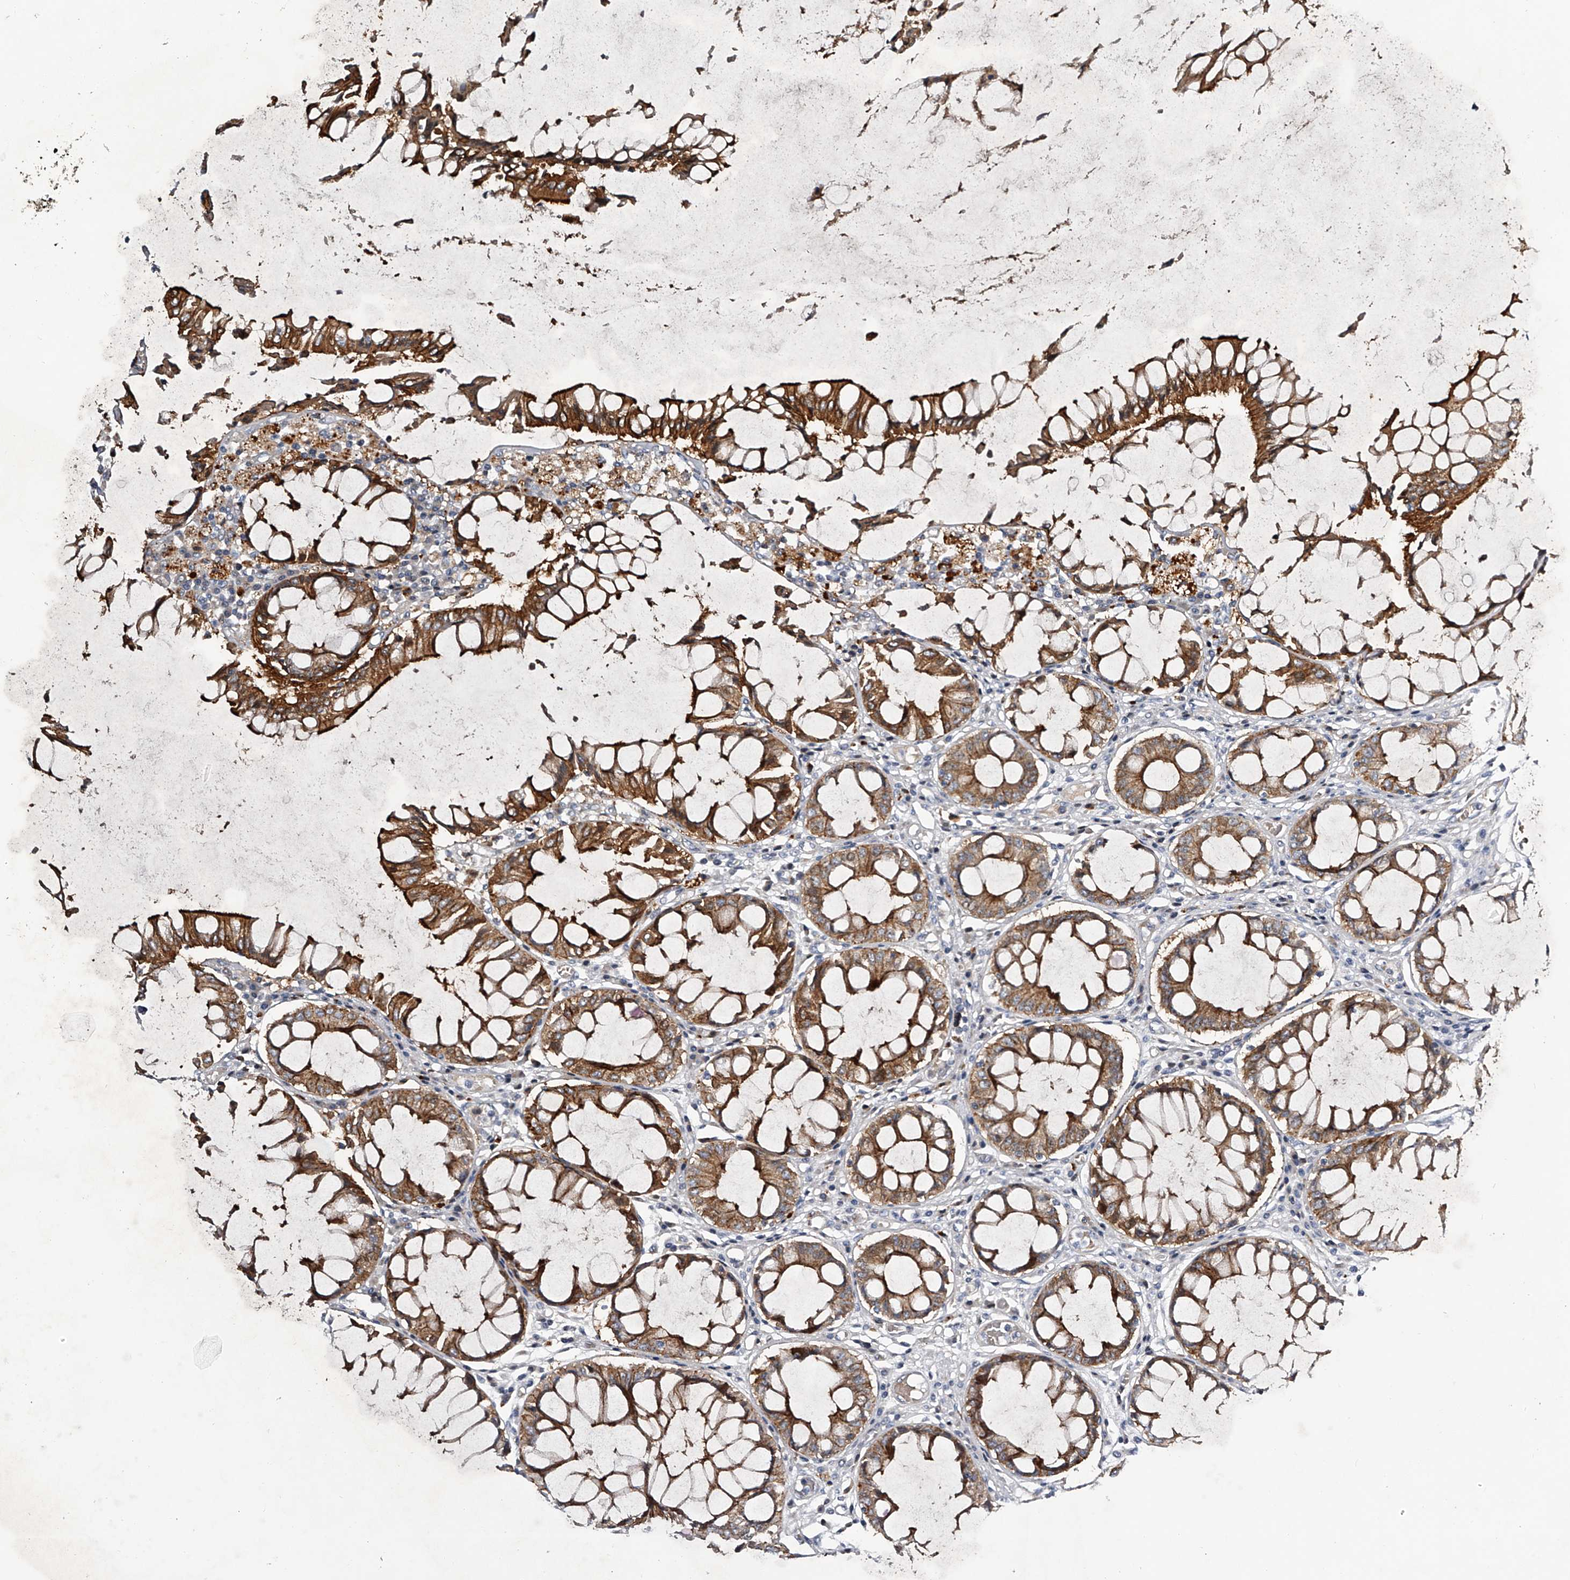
{"staining": {"intensity": "strong", "quantity": ">75%", "location": "cytoplasmic/membranous"}, "tissue": "colorectal cancer", "cell_type": "Tumor cells", "image_type": "cancer", "snomed": [{"axis": "morphology", "description": "Adenocarcinoma, NOS"}, {"axis": "topography", "description": "Rectum"}], "caption": "Colorectal cancer tissue shows strong cytoplasmic/membranous expression in approximately >75% of tumor cells, visualized by immunohistochemistry.", "gene": "MDN1", "patient": {"sex": "male", "age": 84}}